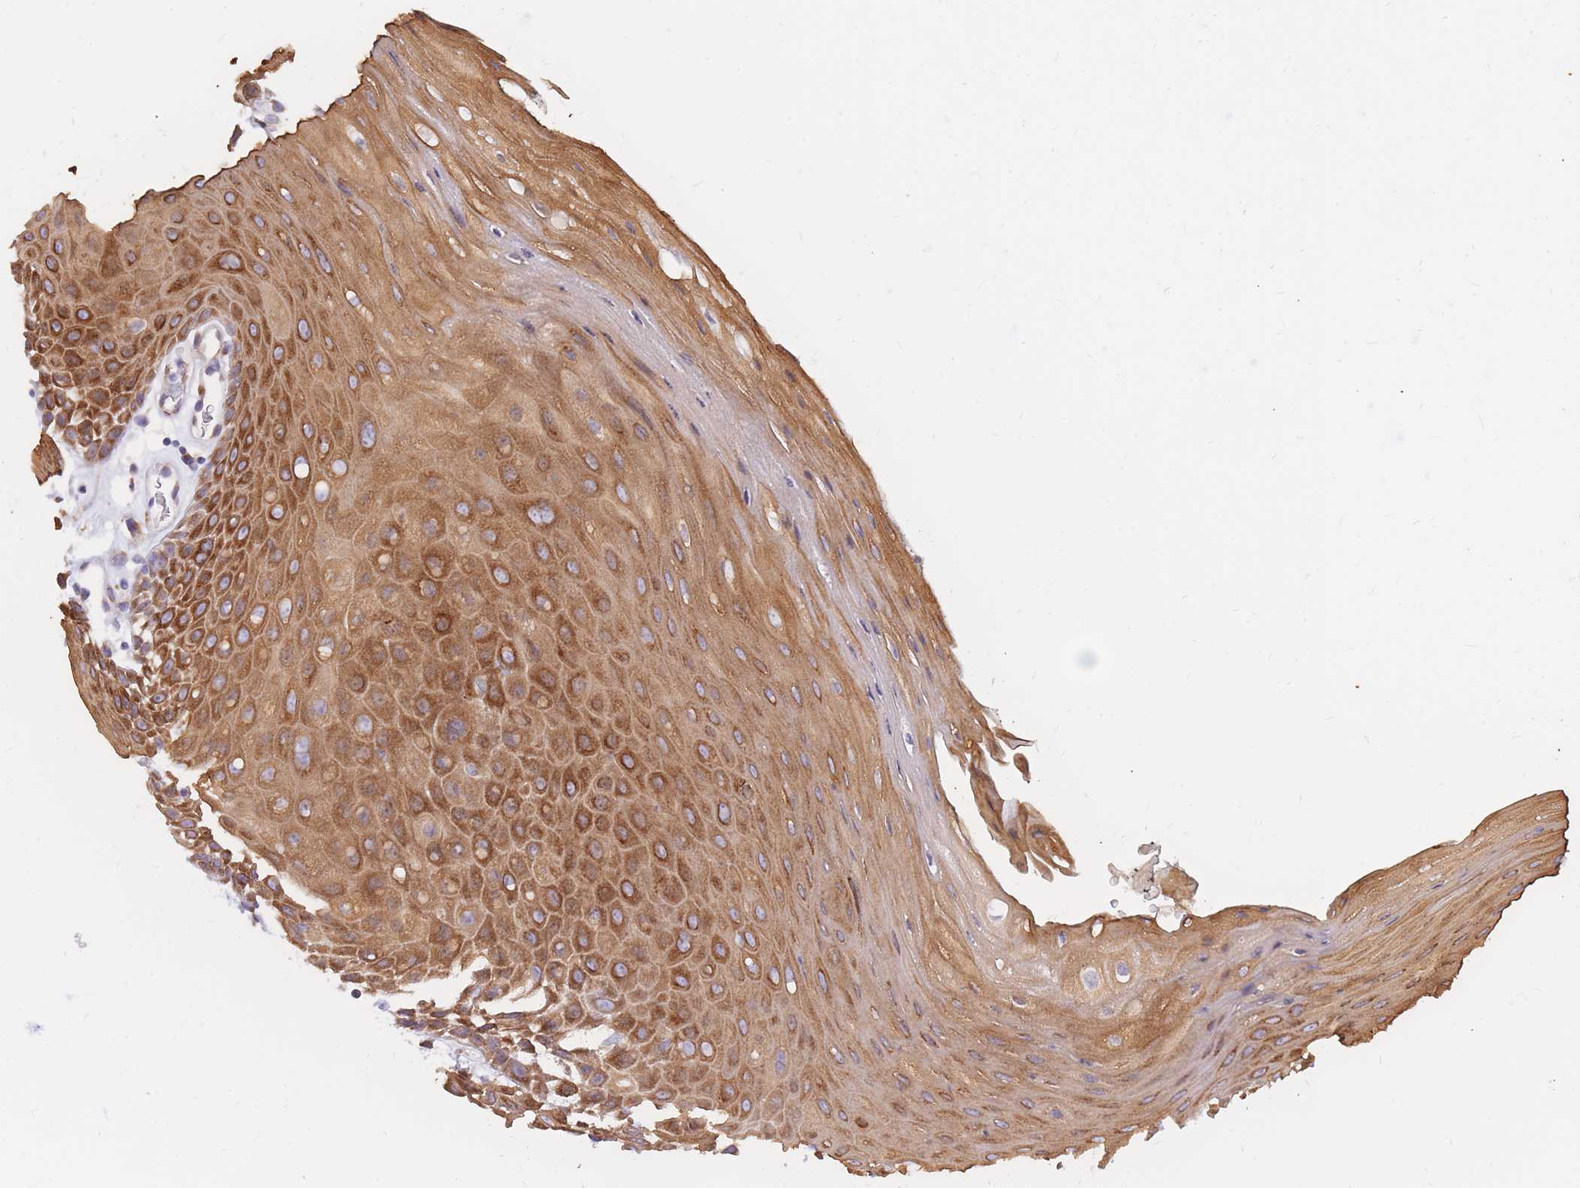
{"staining": {"intensity": "moderate", "quantity": ">75%", "location": "cytoplasmic/membranous"}, "tissue": "oral mucosa", "cell_type": "Squamous epithelial cells", "image_type": "normal", "snomed": [{"axis": "morphology", "description": "Normal tissue, NOS"}, {"axis": "topography", "description": "Oral tissue"}, {"axis": "topography", "description": "Tounge, NOS"}], "caption": "The image demonstrates staining of unremarkable oral mucosa, revealing moderate cytoplasmic/membranous protein staining (brown color) within squamous epithelial cells.", "gene": "GBP7", "patient": {"sex": "female", "age": 59}}